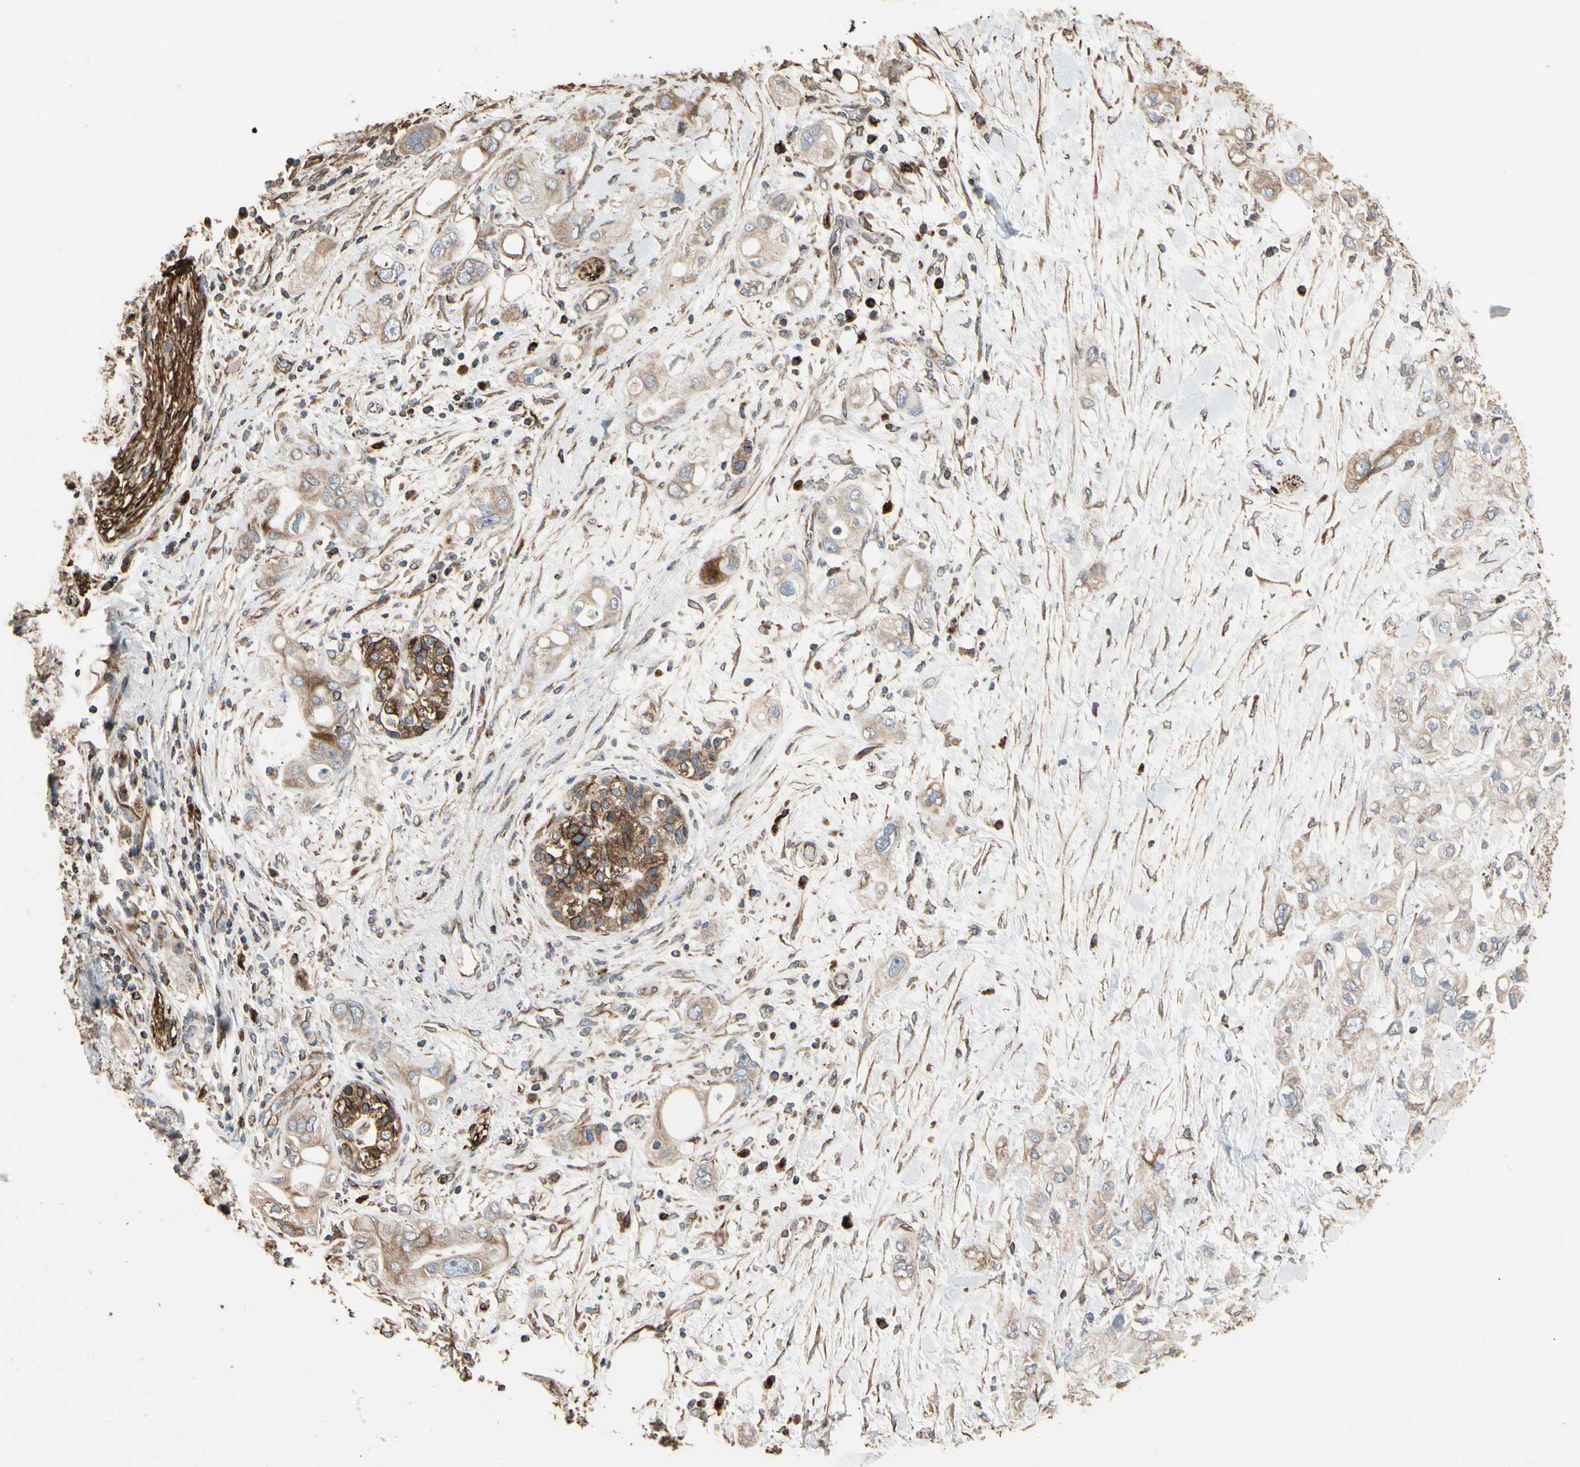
{"staining": {"intensity": "weak", "quantity": ">75%", "location": "cytoplasmic/membranous"}, "tissue": "pancreatic cancer", "cell_type": "Tumor cells", "image_type": "cancer", "snomed": [{"axis": "morphology", "description": "Adenocarcinoma, NOS"}, {"axis": "topography", "description": "Pancreas"}], "caption": "High-power microscopy captured an IHC micrograph of pancreatic cancer, revealing weak cytoplasmic/membranous expression in about >75% of tumor cells. (Brightfield microscopy of DAB IHC at high magnification).", "gene": "TUBA1A", "patient": {"sex": "female", "age": 56}}